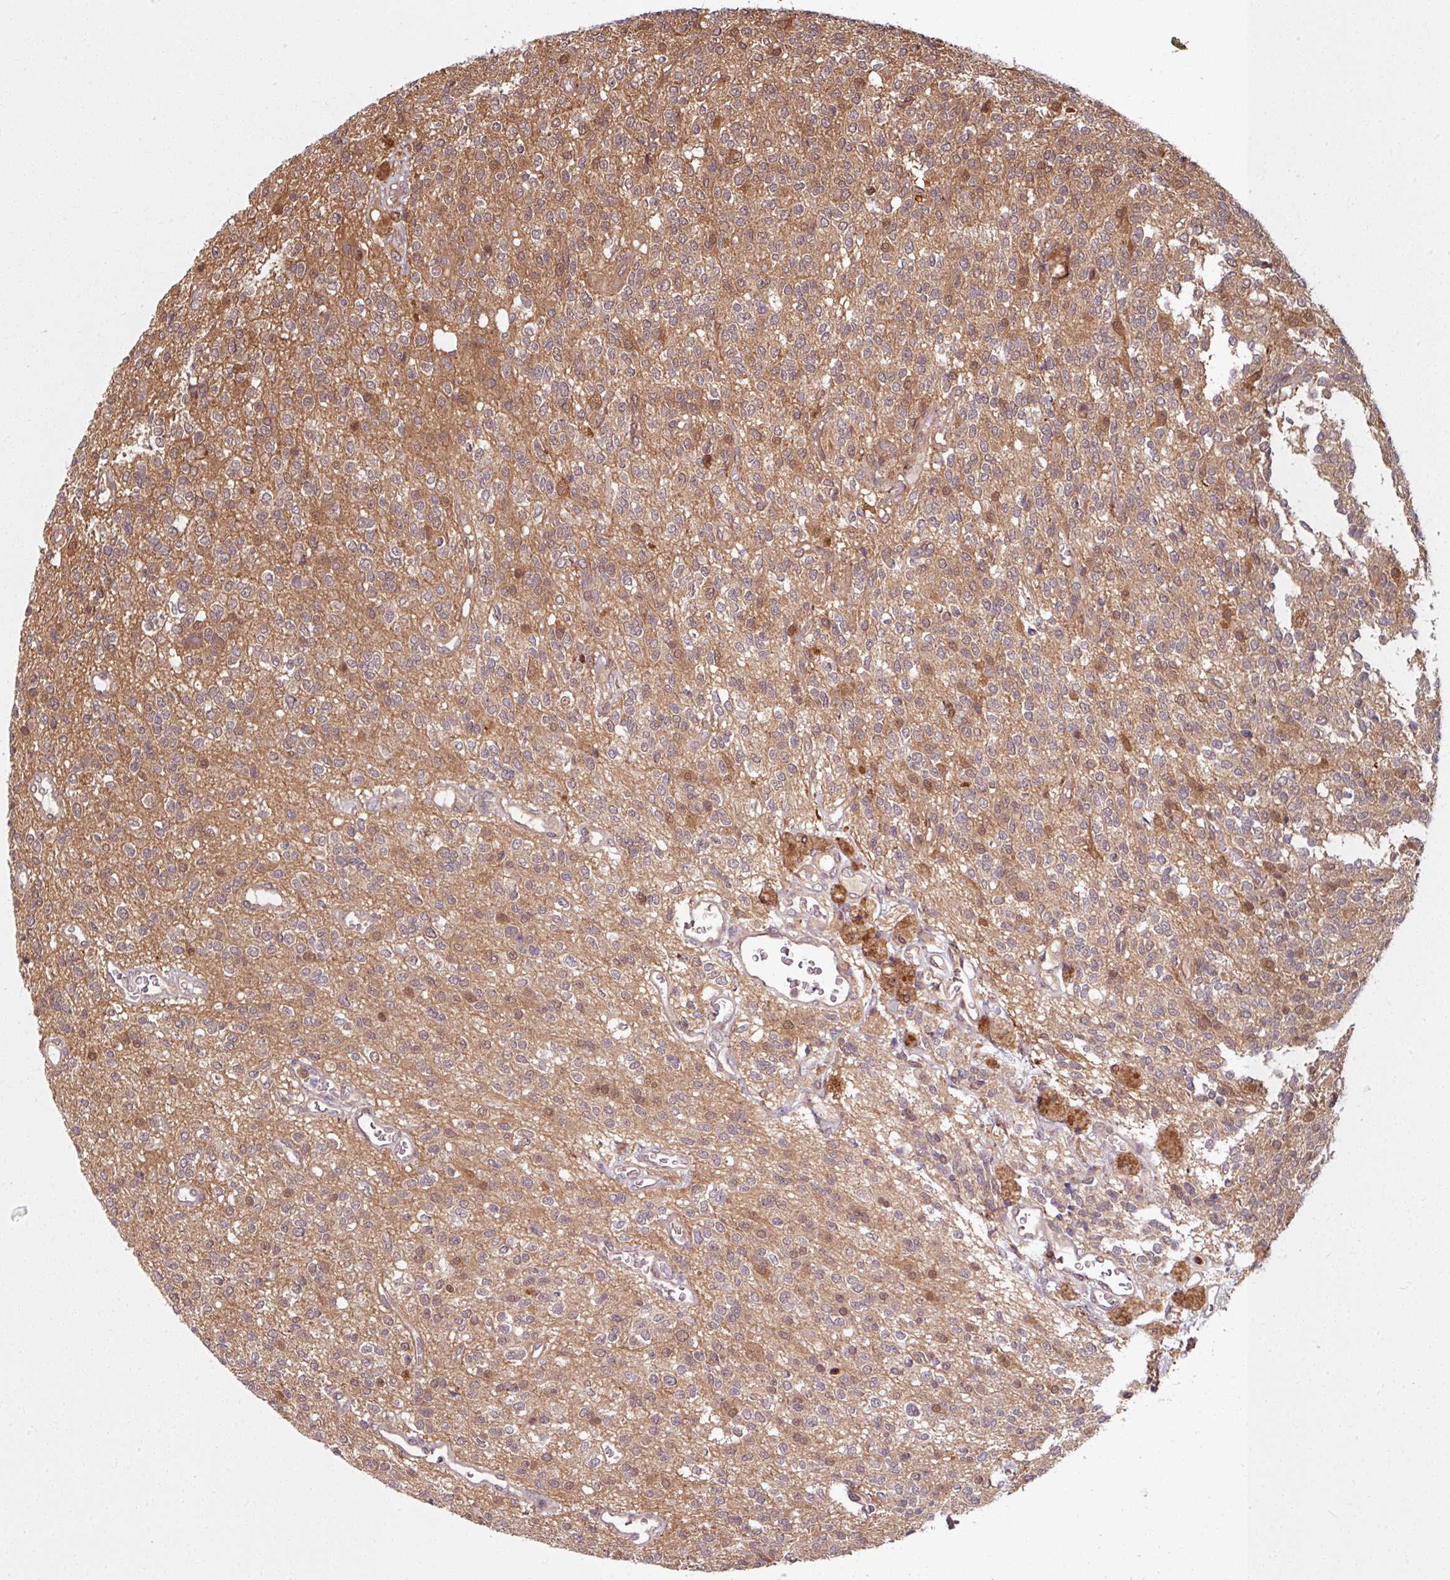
{"staining": {"intensity": "moderate", "quantity": "<25%", "location": "cytoplasmic/membranous,nuclear"}, "tissue": "glioma", "cell_type": "Tumor cells", "image_type": "cancer", "snomed": [{"axis": "morphology", "description": "Glioma, malignant, High grade"}, {"axis": "topography", "description": "Brain"}], "caption": "Approximately <25% of tumor cells in human malignant high-grade glioma reveal moderate cytoplasmic/membranous and nuclear protein expression as visualized by brown immunohistochemical staining.", "gene": "KCTD11", "patient": {"sex": "male", "age": 34}}